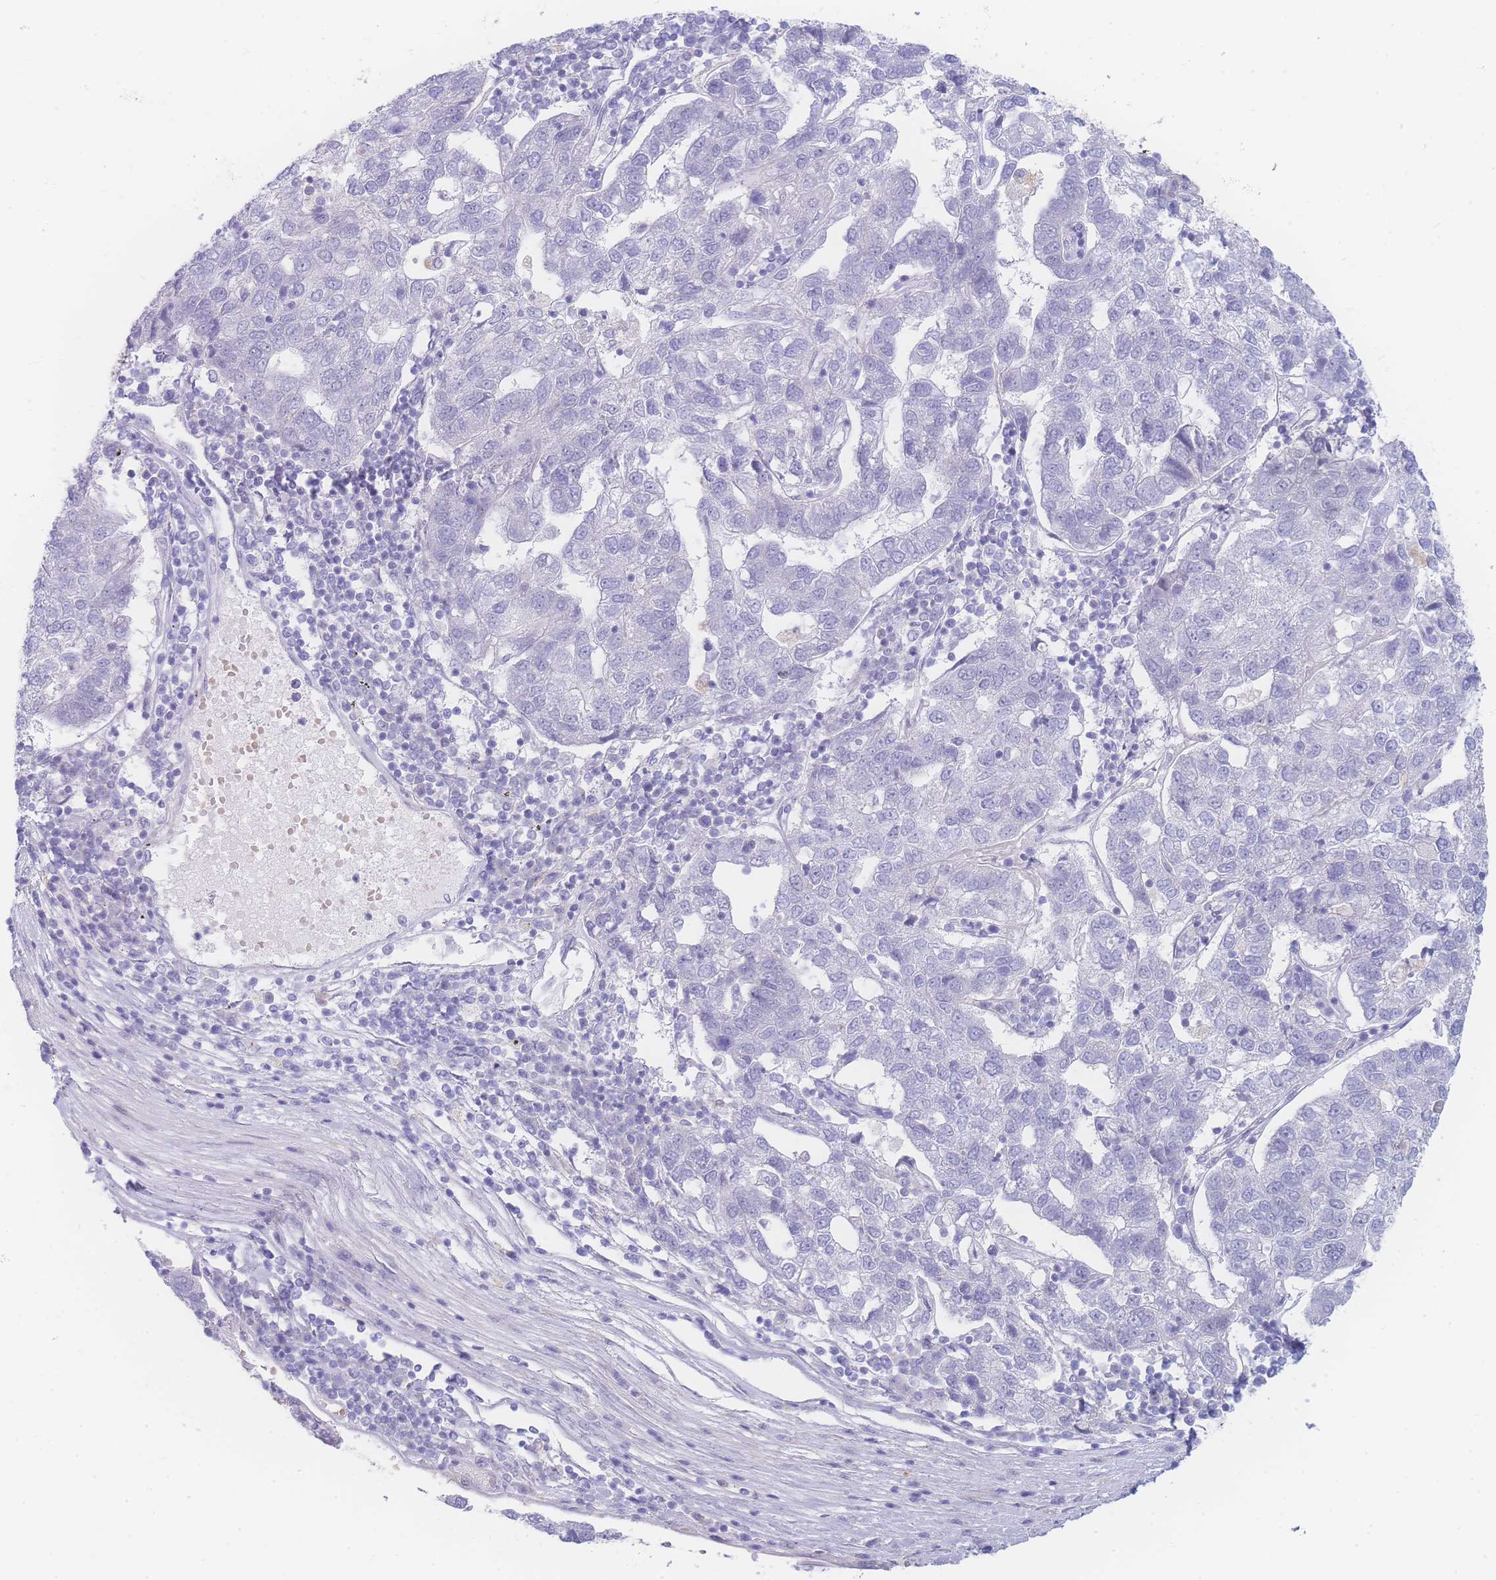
{"staining": {"intensity": "negative", "quantity": "none", "location": "none"}, "tissue": "pancreatic cancer", "cell_type": "Tumor cells", "image_type": "cancer", "snomed": [{"axis": "morphology", "description": "Adenocarcinoma, NOS"}, {"axis": "topography", "description": "Pancreas"}], "caption": "Human pancreatic cancer stained for a protein using immunohistochemistry shows no expression in tumor cells.", "gene": "PRSS22", "patient": {"sex": "female", "age": 61}}